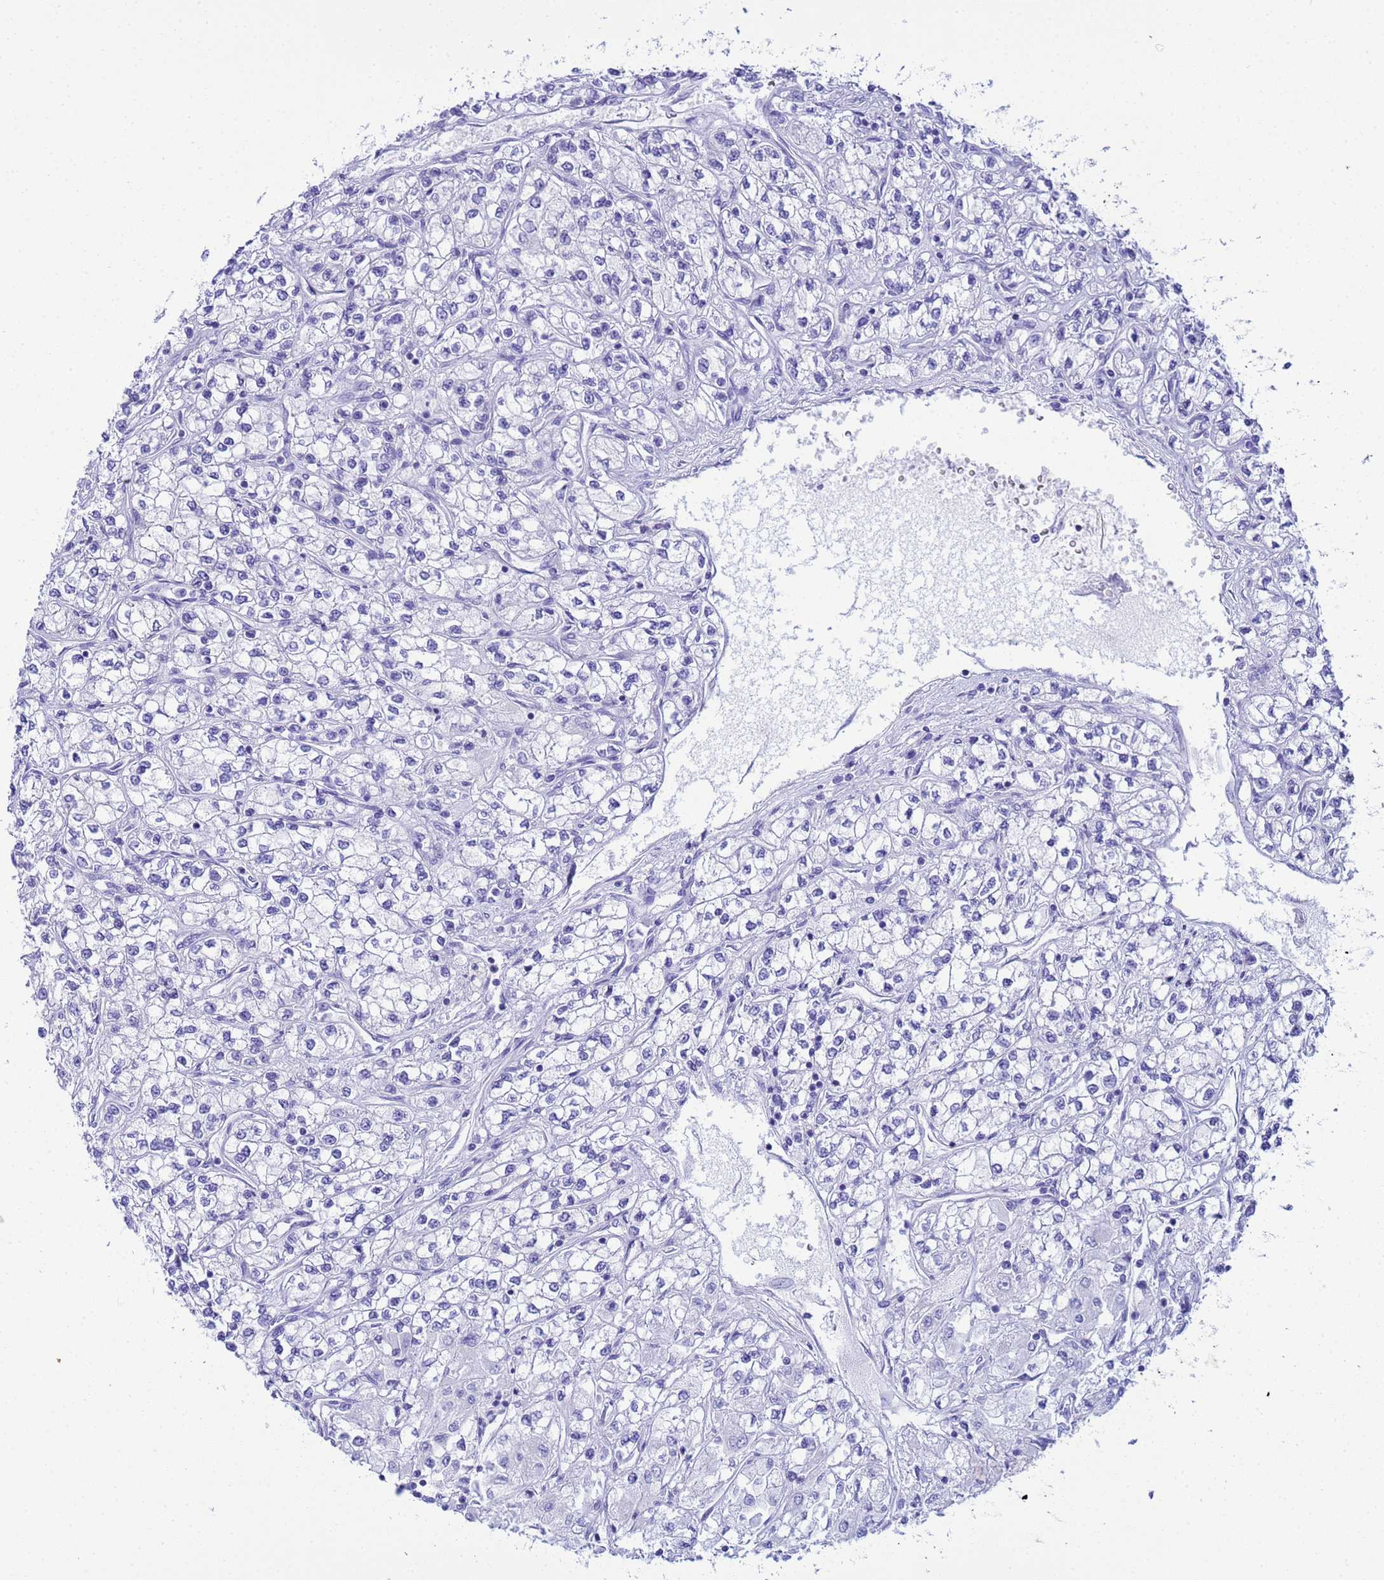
{"staining": {"intensity": "negative", "quantity": "none", "location": "none"}, "tissue": "renal cancer", "cell_type": "Tumor cells", "image_type": "cancer", "snomed": [{"axis": "morphology", "description": "Adenocarcinoma, NOS"}, {"axis": "topography", "description": "Kidney"}], "caption": "Immunohistochemical staining of human adenocarcinoma (renal) shows no significant positivity in tumor cells.", "gene": "AQP12A", "patient": {"sex": "male", "age": 80}}